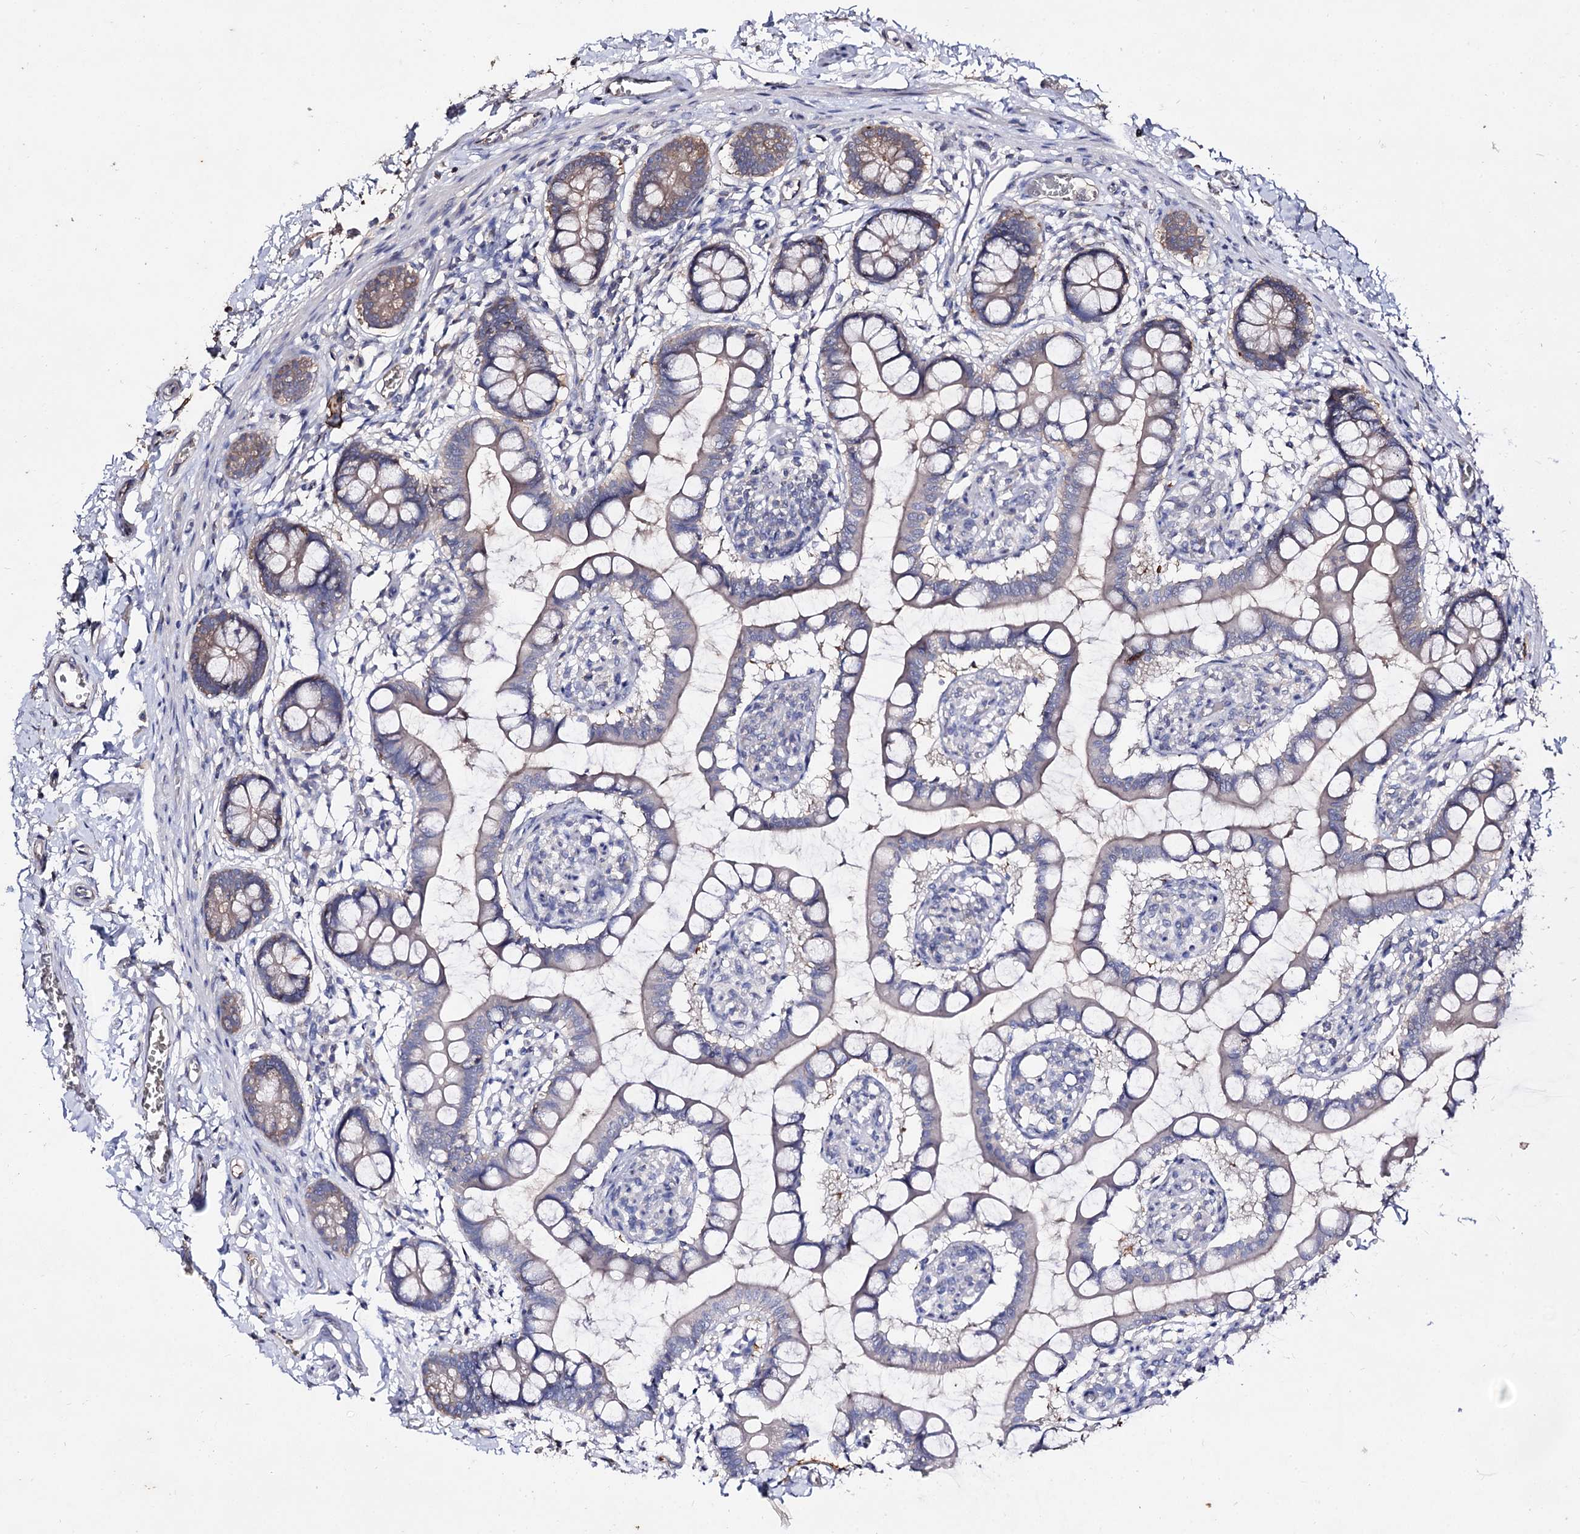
{"staining": {"intensity": "moderate", "quantity": "25%-75%", "location": "cytoplasmic/membranous"}, "tissue": "small intestine", "cell_type": "Glandular cells", "image_type": "normal", "snomed": [{"axis": "morphology", "description": "Normal tissue, NOS"}, {"axis": "topography", "description": "Small intestine"}], "caption": "Protein expression analysis of normal human small intestine reveals moderate cytoplasmic/membranous expression in approximately 25%-75% of glandular cells. The protein is shown in brown color, while the nuclei are stained blue.", "gene": "ARFIP2", "patient": {"sex": "male", "age": 52}}